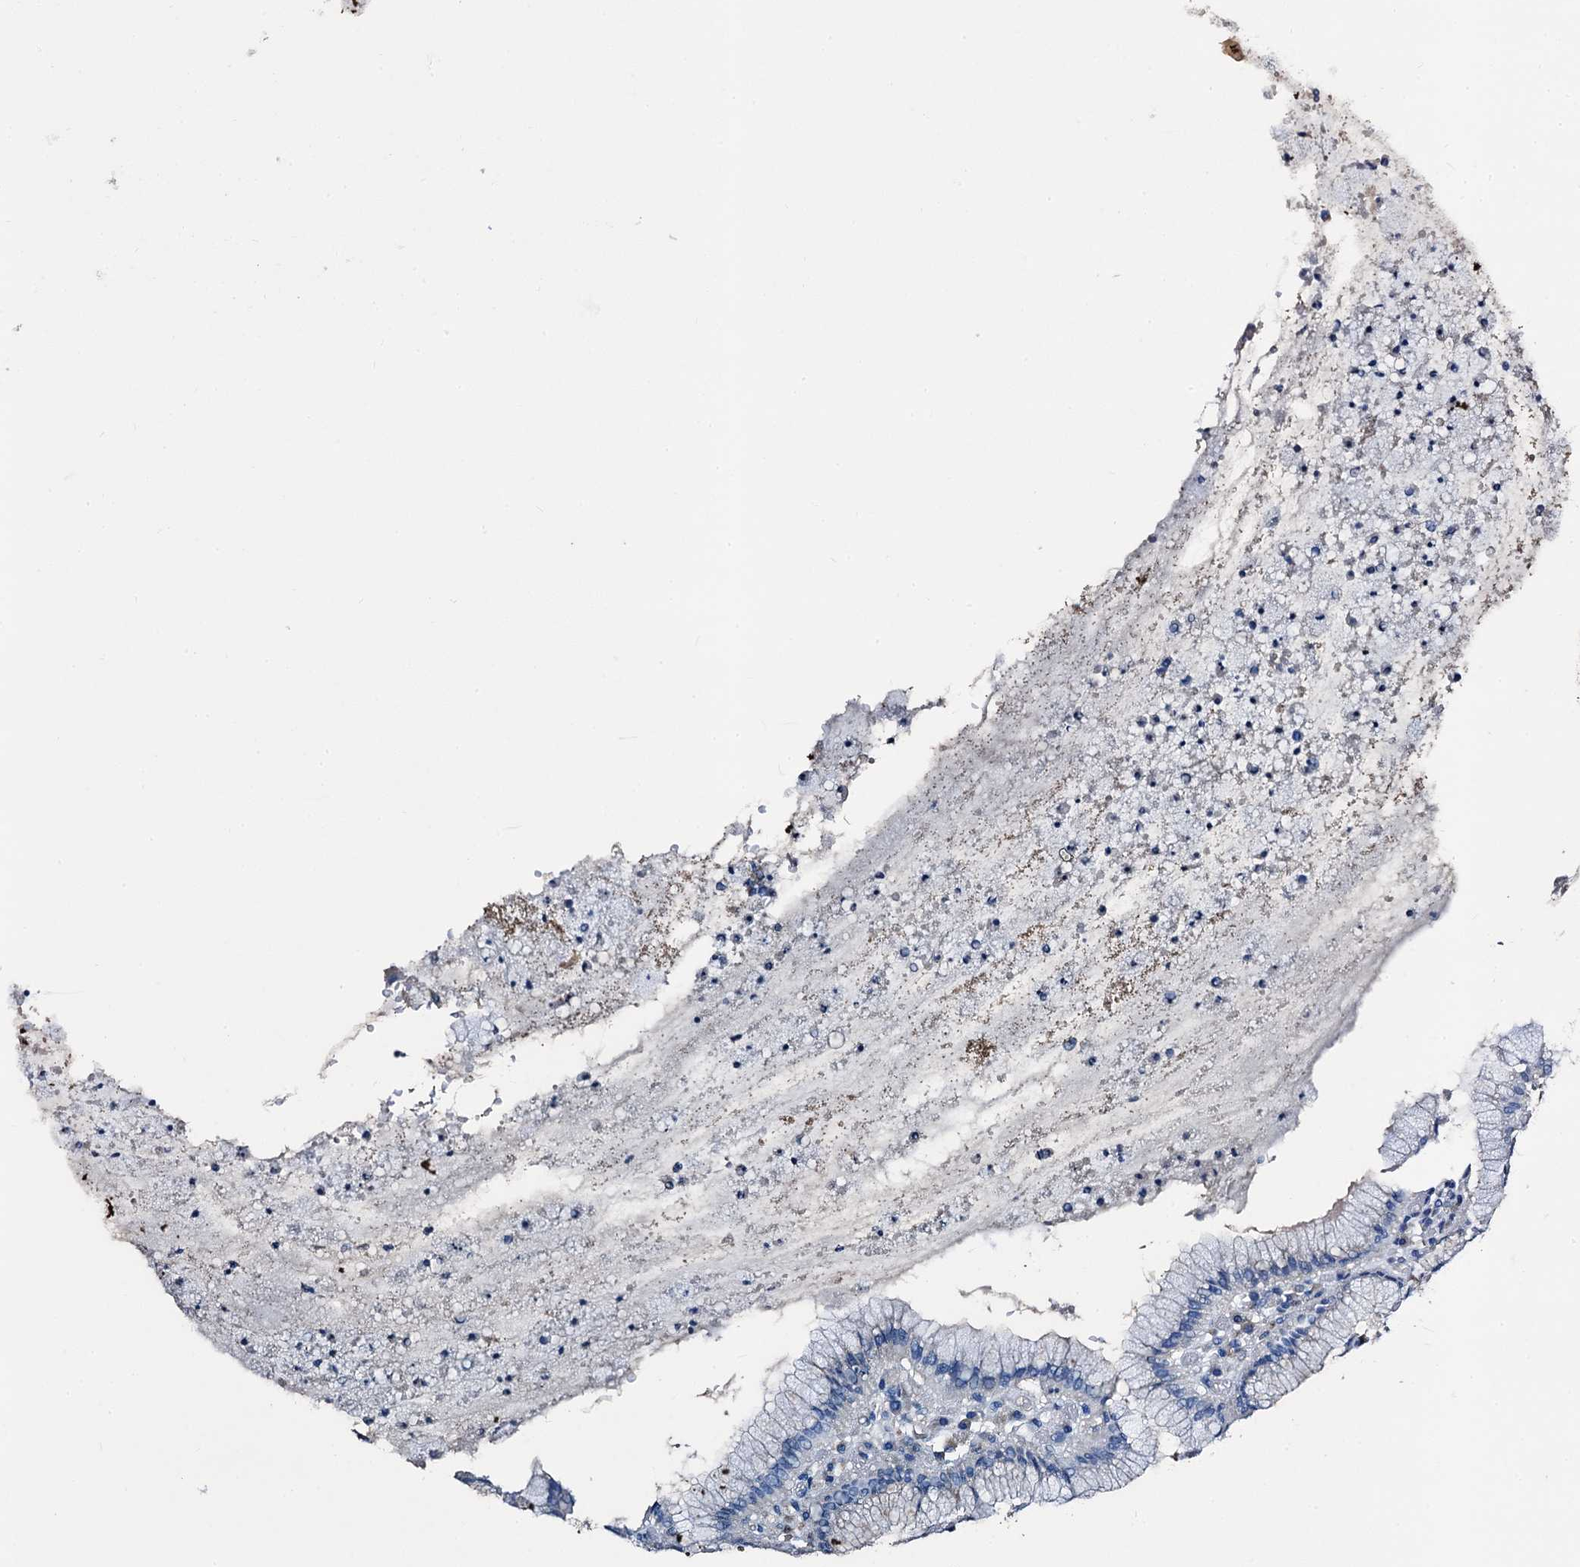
{"staining": {"intensity": "moderate", "quantity": "<25%", "location": "cytoplasmic/membranous"}, "tissue": "stomach", "cell_type": "Glandular cells", "image_type": "normal", "snomed": [{"axis": "morphology", "description": "Normal tissue, NOS"}, {"axis": "topography", "description": "Stomach"}], "caption": "Human stomach stained with a brown dye shows moderate cytoplasmic/membranous positive staining in approximately <25% of glandular cells.", "gene": "FREM3", "patient": {"sex": "male", "age": 55}}